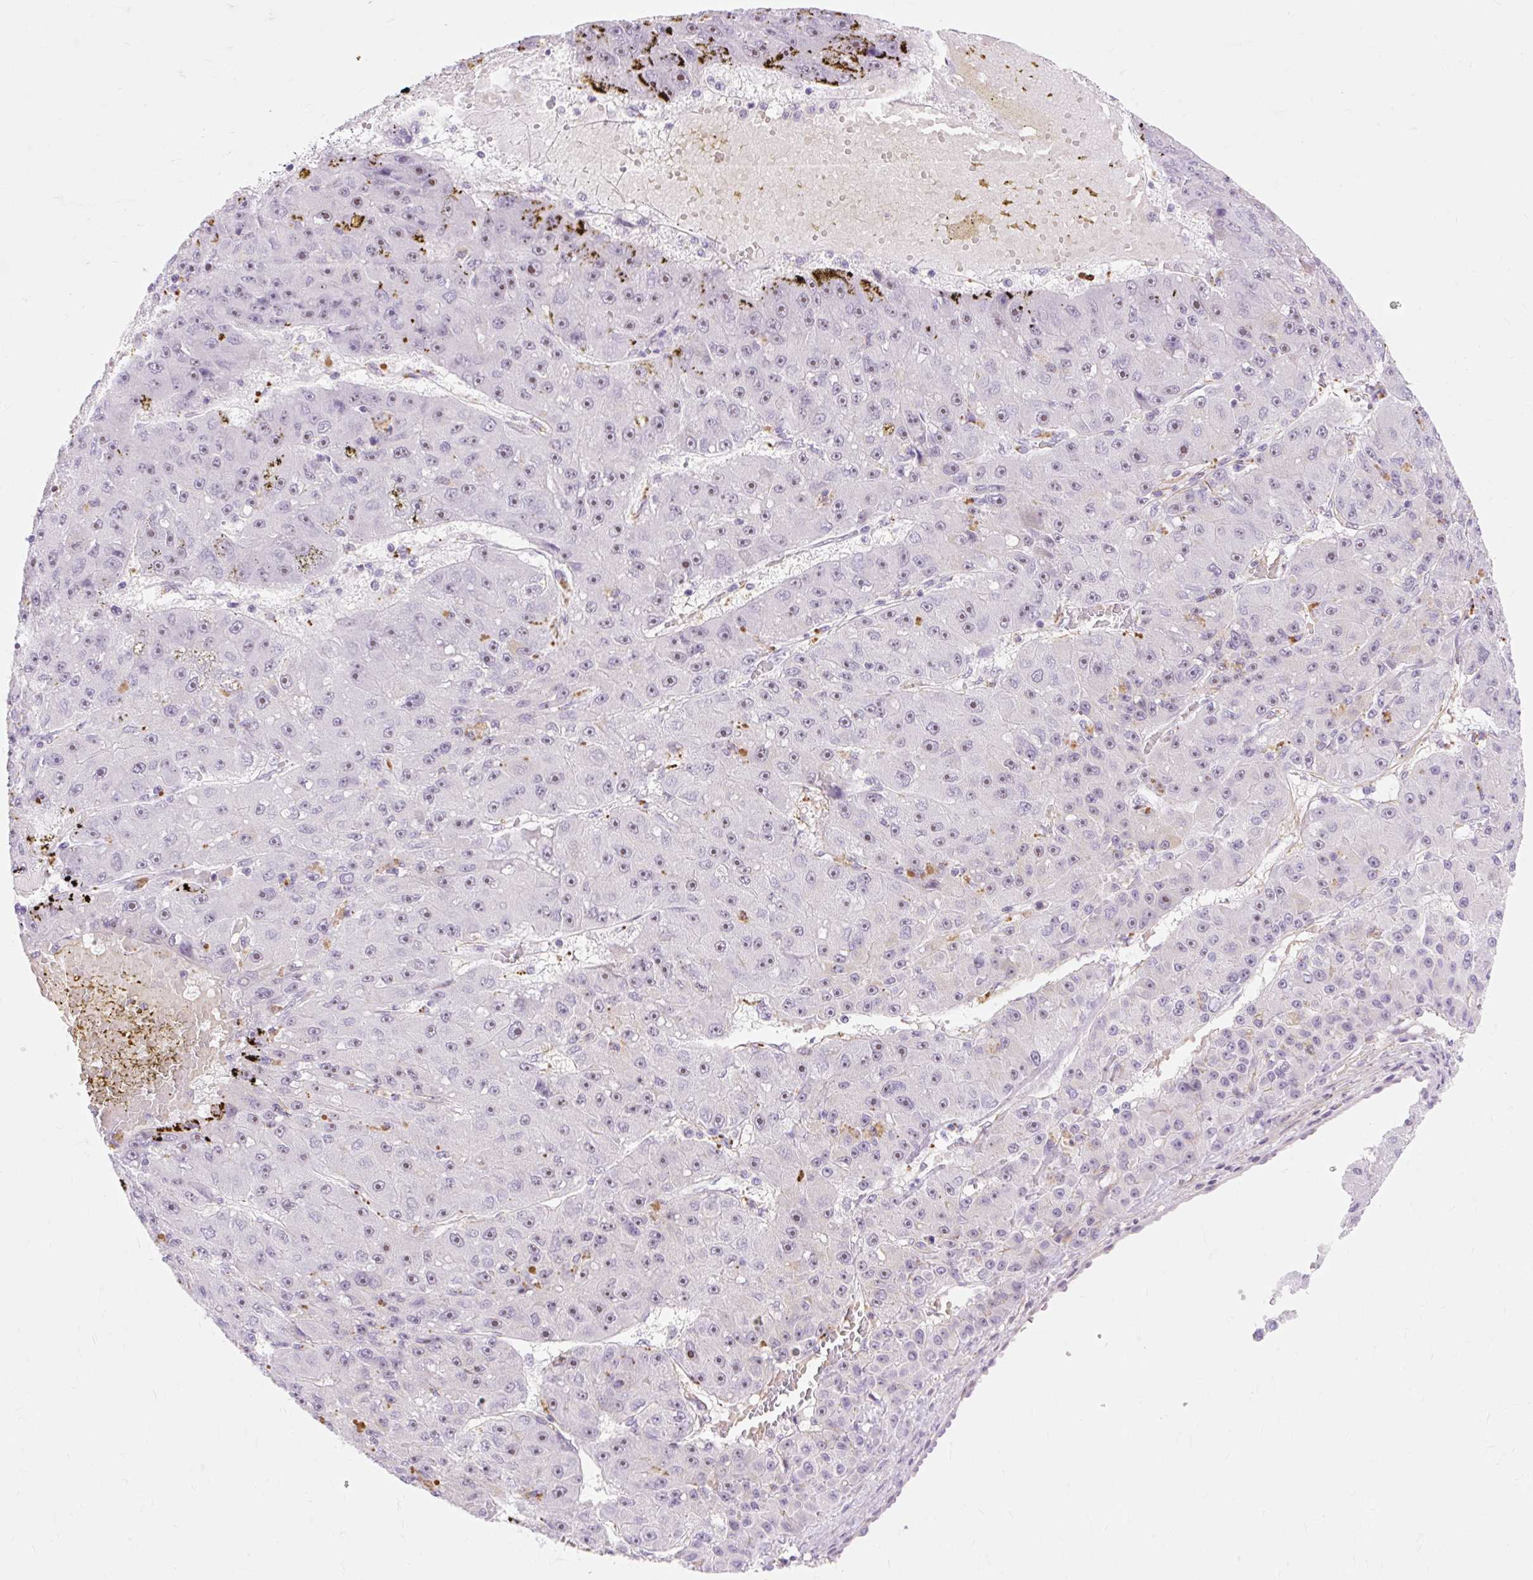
{"staining": {"intensity": "moderate", "quantity": "25%-75%", "location": "nuclear"}, "tissue": "liver cancer", "cell_type": "Tumor cells", "image_type": "cancer", "snomed": [{"axis": "morphology", "description": "Carcinoma, Hepatocellular, NOS"}, {"axis": "topography", "description": "Liver"}], "caption": "Approximately 25%-75% of tumor cells in liver cancer (hepatocellular carcinoma) exhibit moderate nuclear protein expression as visualized by brown immunohistochemical staining.", "gene": "OBP2A", "patient": {"sex": "male", "age": 67}}